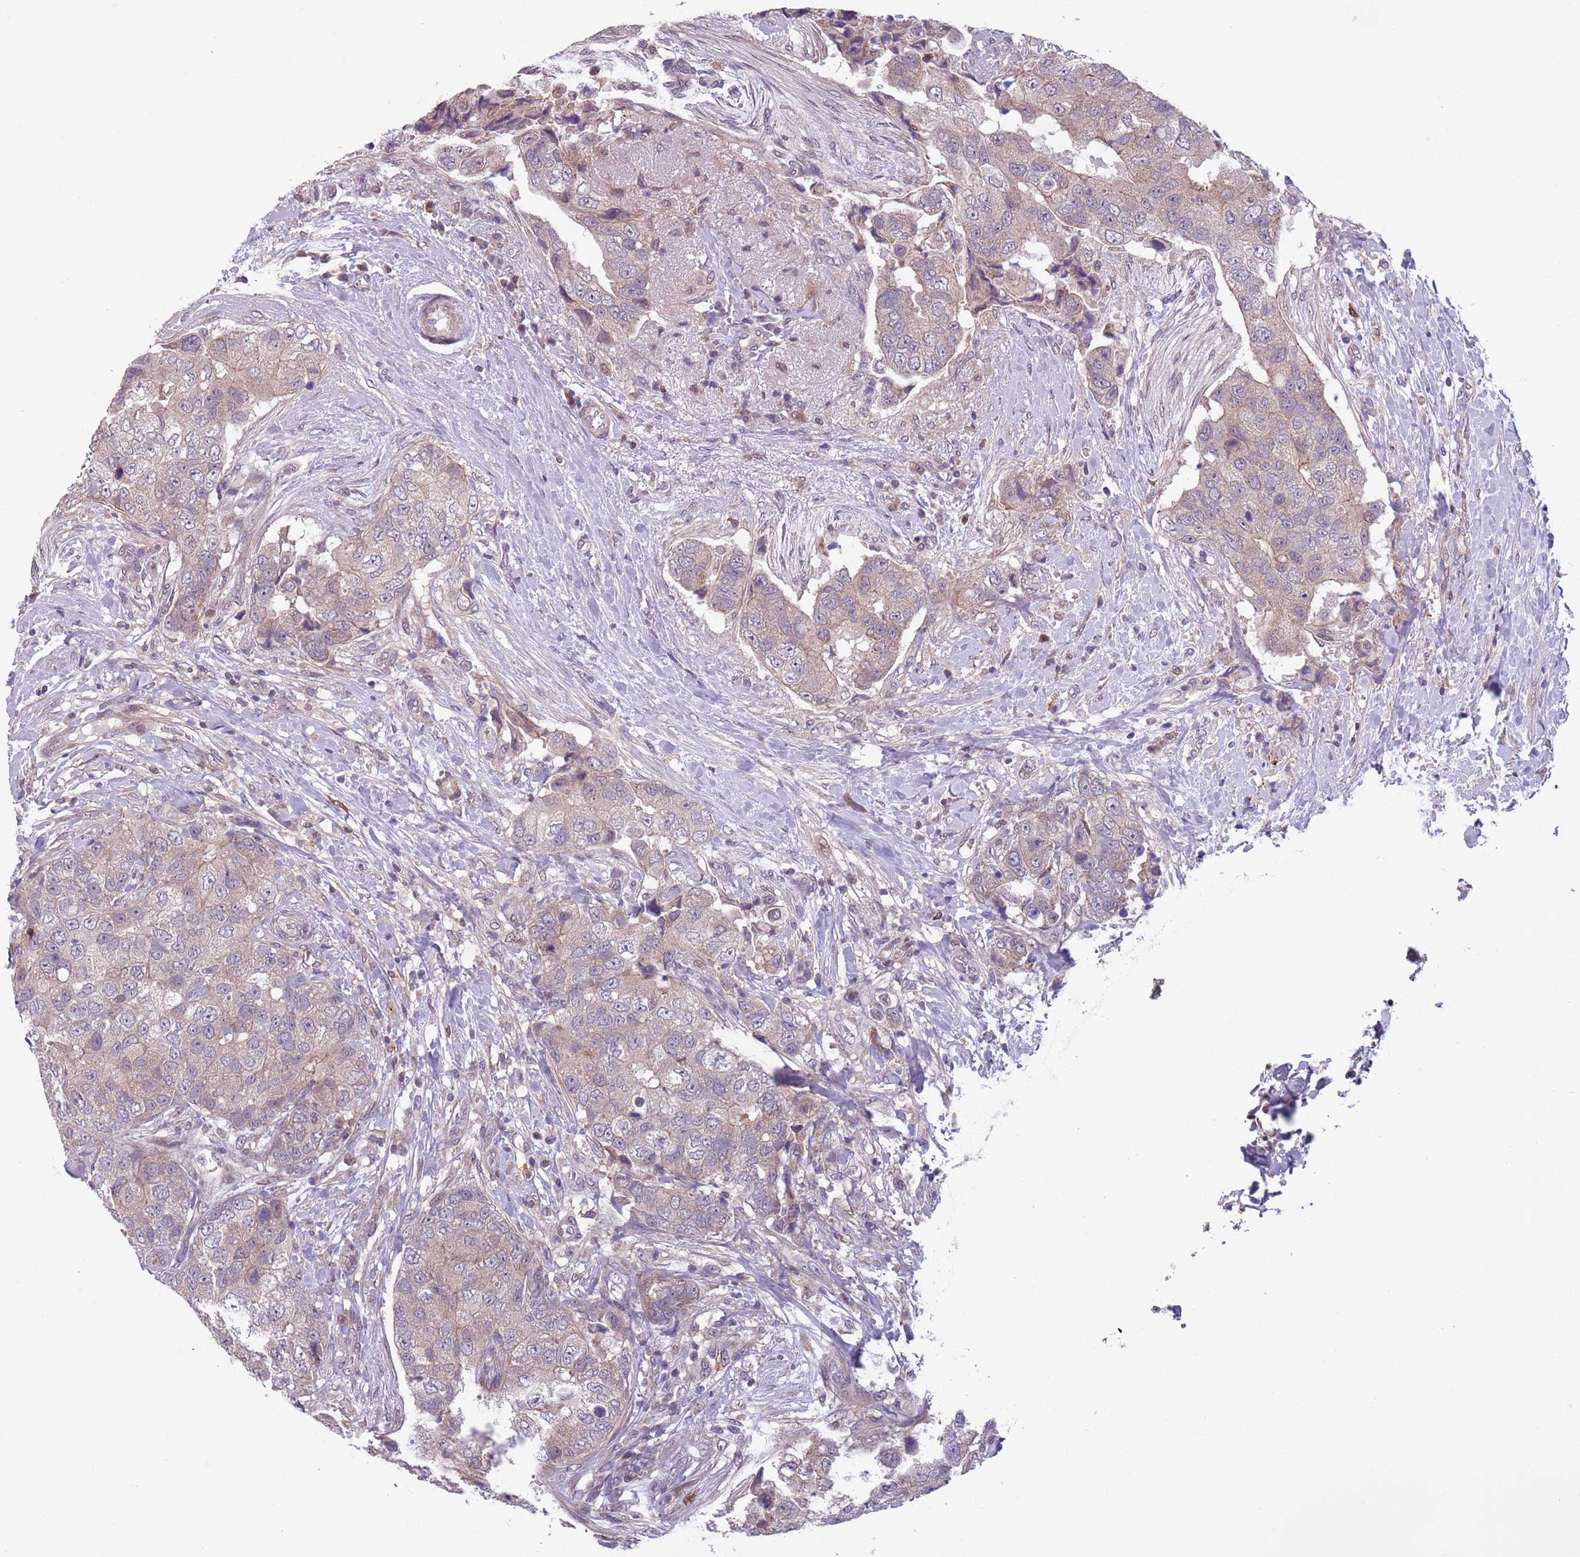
{"staining": {"intensity": "weak", "quantity": "25%-75%", "location": "cytoplasmic/membranous"}, "tissue": "breast cancer", "cell_type": "Tumor cells", "image_type": "cancer", "snomed": [{"axis": "morphology", "description": "Normal tissue, NOS"}, {"axis": "morphology", "description": "Duct carcinoma"}, {"axis": "topography", "description": "Breast"}], "caption": "The image shows staining of breast infiltrating ductal carcinoma, revealing weak cytoplasmic/membranous protein expression (brown color) within tumor cells. The protein of interest is shown in brown color, while the nuclei are stained blue.", "gene": "JAML", "patient": {"sex": "female", "age": 62}}